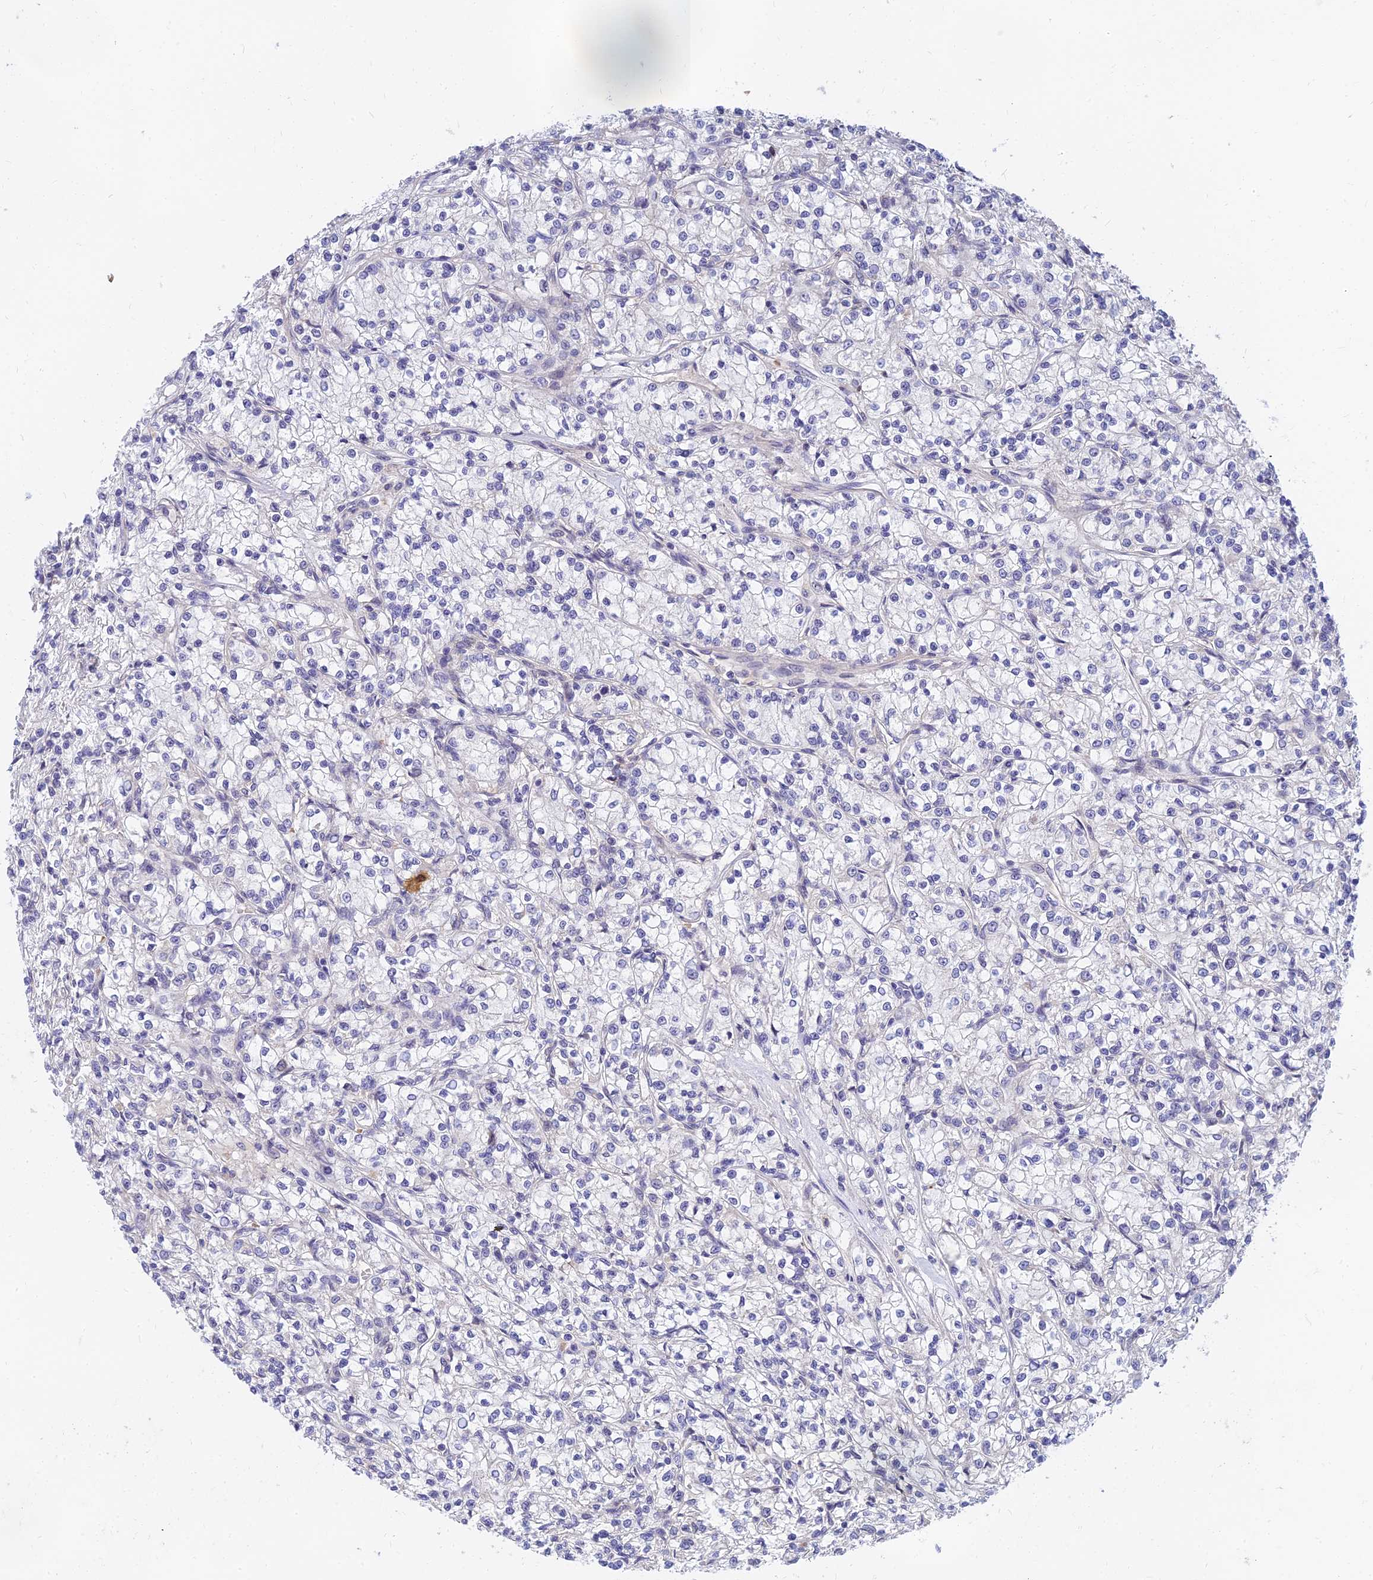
{"staining": {"intensity": "negative", "quantity": "none", "location": "none"}, "tissue": "renal cancer", "cell_type": "Tumor cells", "image_type": "cancer", "snomed": [{"axis": "morphology", "description": "Adenocarcinoma, NOS"}, {"axis": "topography", "description": "Kidney"}], "caption": "An IHC image of renal adenocarcinoma is shown. There is no staining in tumor cells of renal adenocarcinoma. (Immunohistochemistry, brightfield microscopy, high magnification).", "gene": "ANKS4B", "patient": {"sex": "female", "age": 59}}